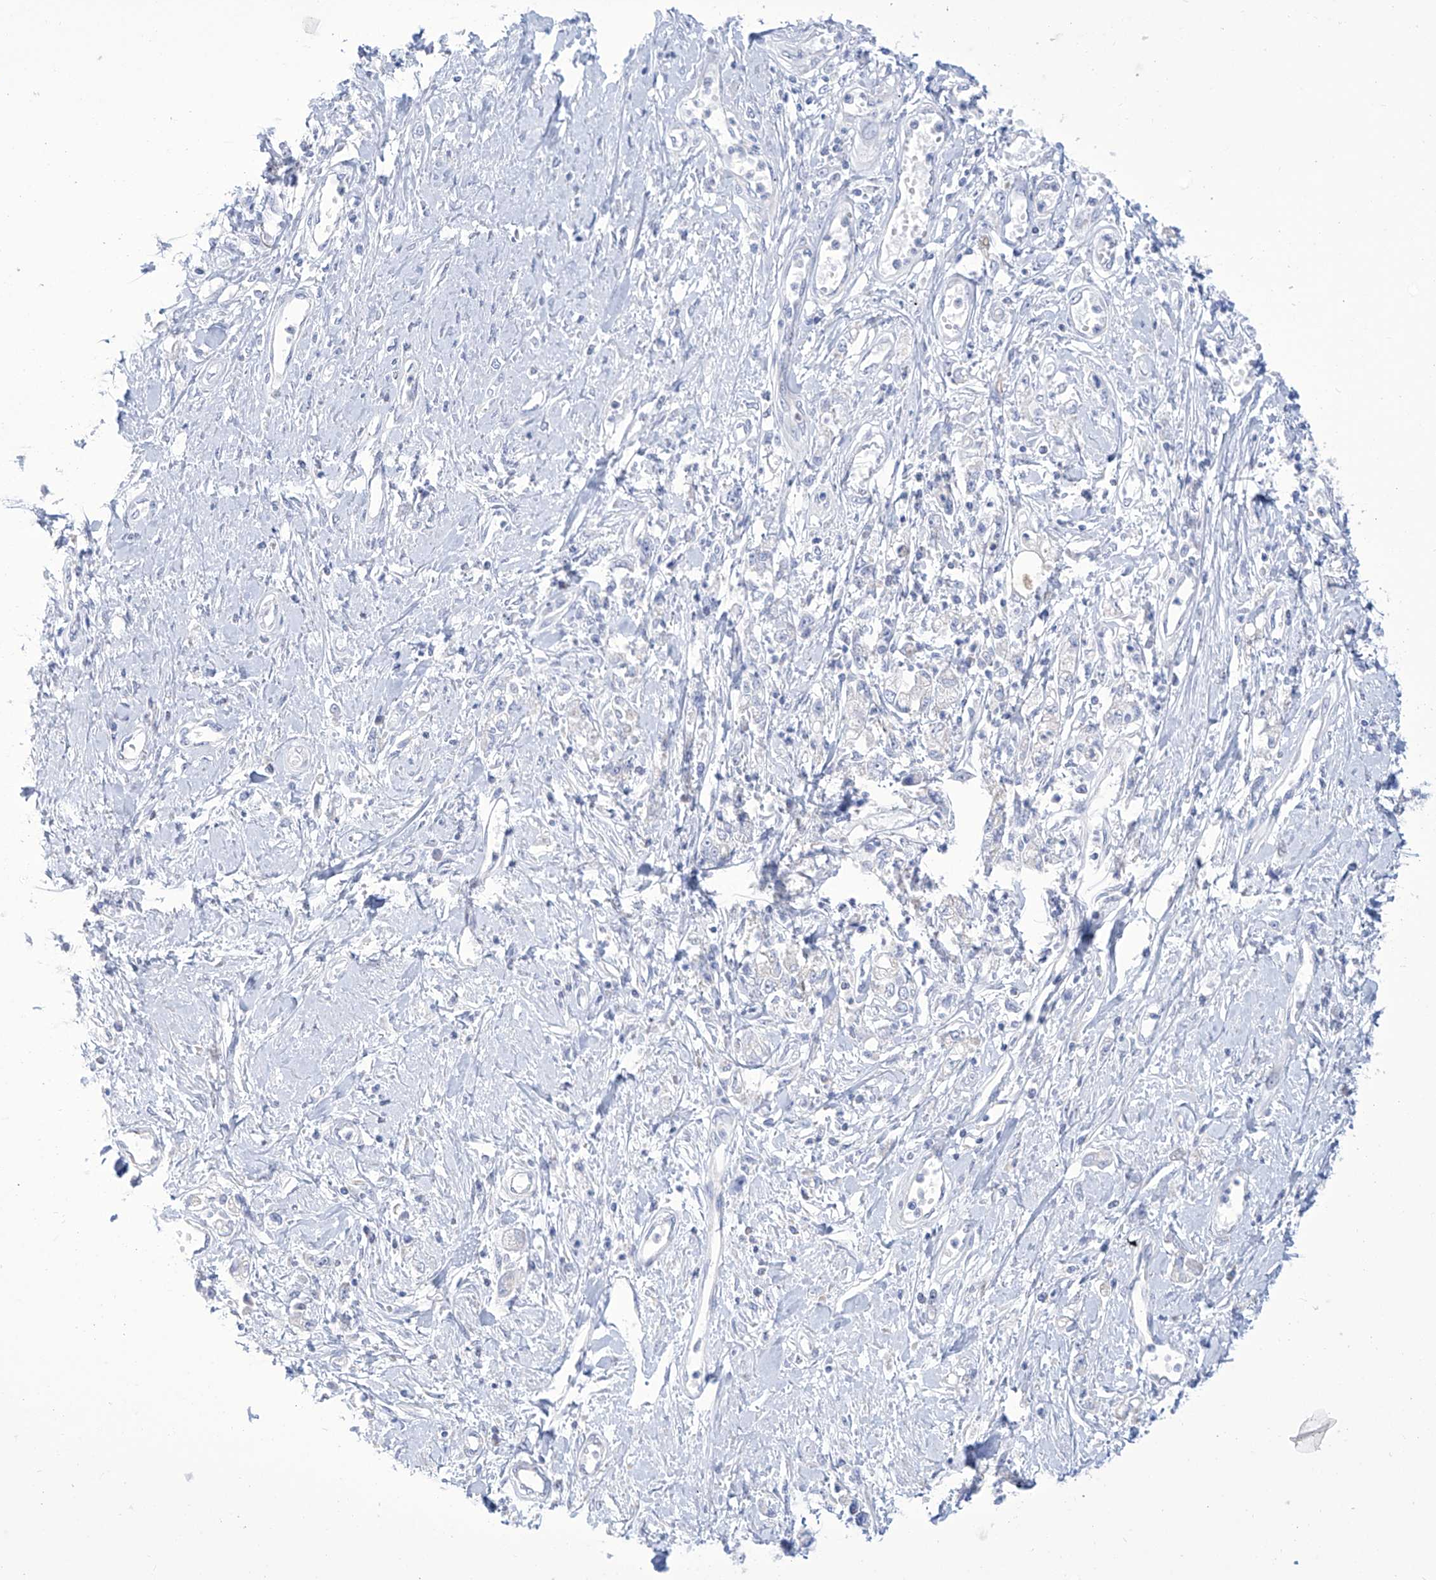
{"staining": {"intensity": "moderate", "quantity": "<25%", "location": "cytoplasmic/membranous"}, "tissue": "stomach cancer", "cell_type": "Tumor cells", "image_type": "cancer", "snomed": [{"axis": "morphology", "description": "Adenocarcinoma, NOS"}, {"axis": "topography", "description": "Stomach"}], "caption": "Adenocarcinoma (stomach) stained with DAB (3,3'-diaminobenzidine) immunohistochemistry (IHC) displays low levels of moderate cytoplasmic/membranous expression in about <25% of tumor cells.", "gene": "ALDH6A1", "patient": {"sex": "female", "age": 76}}